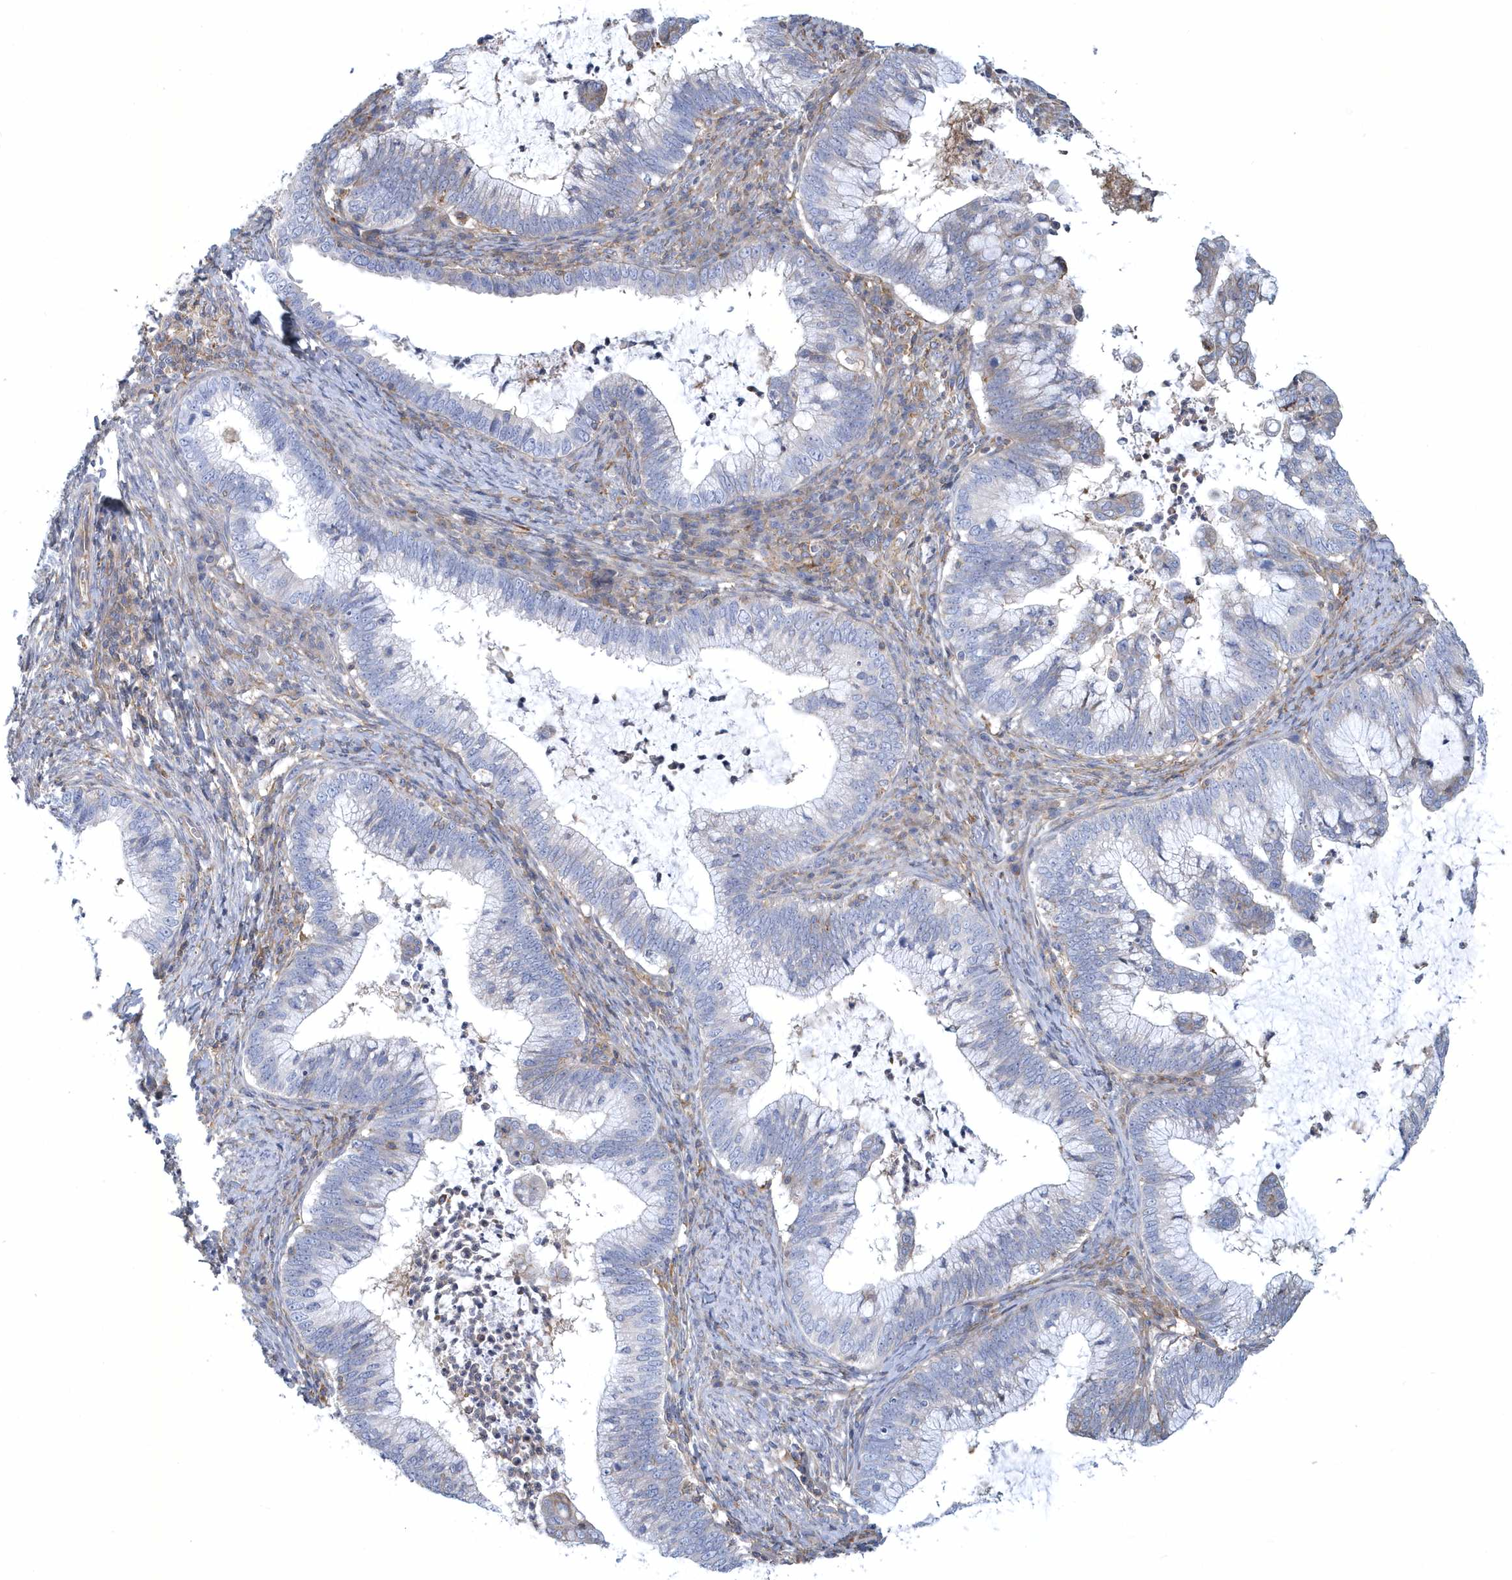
{"staining": {"intensity": "negative", "quantity": "none", "location": "none"}, "tissue": "cervical cancer", "cell_type": "Tumor cells", "image_type": "cancer", "snomed": [{"axis": "morphology", "description": "Adenocarcinoma, NOS"}, {"axis": "topography", "description": "Cervix"}], "caption": "This is an IHC histopathology image of human adenocarcinoma (cervical). There is no positivity in tumor cells.", "gene": "ARAP2", "patient": {"sex": "female", "age": 36}}